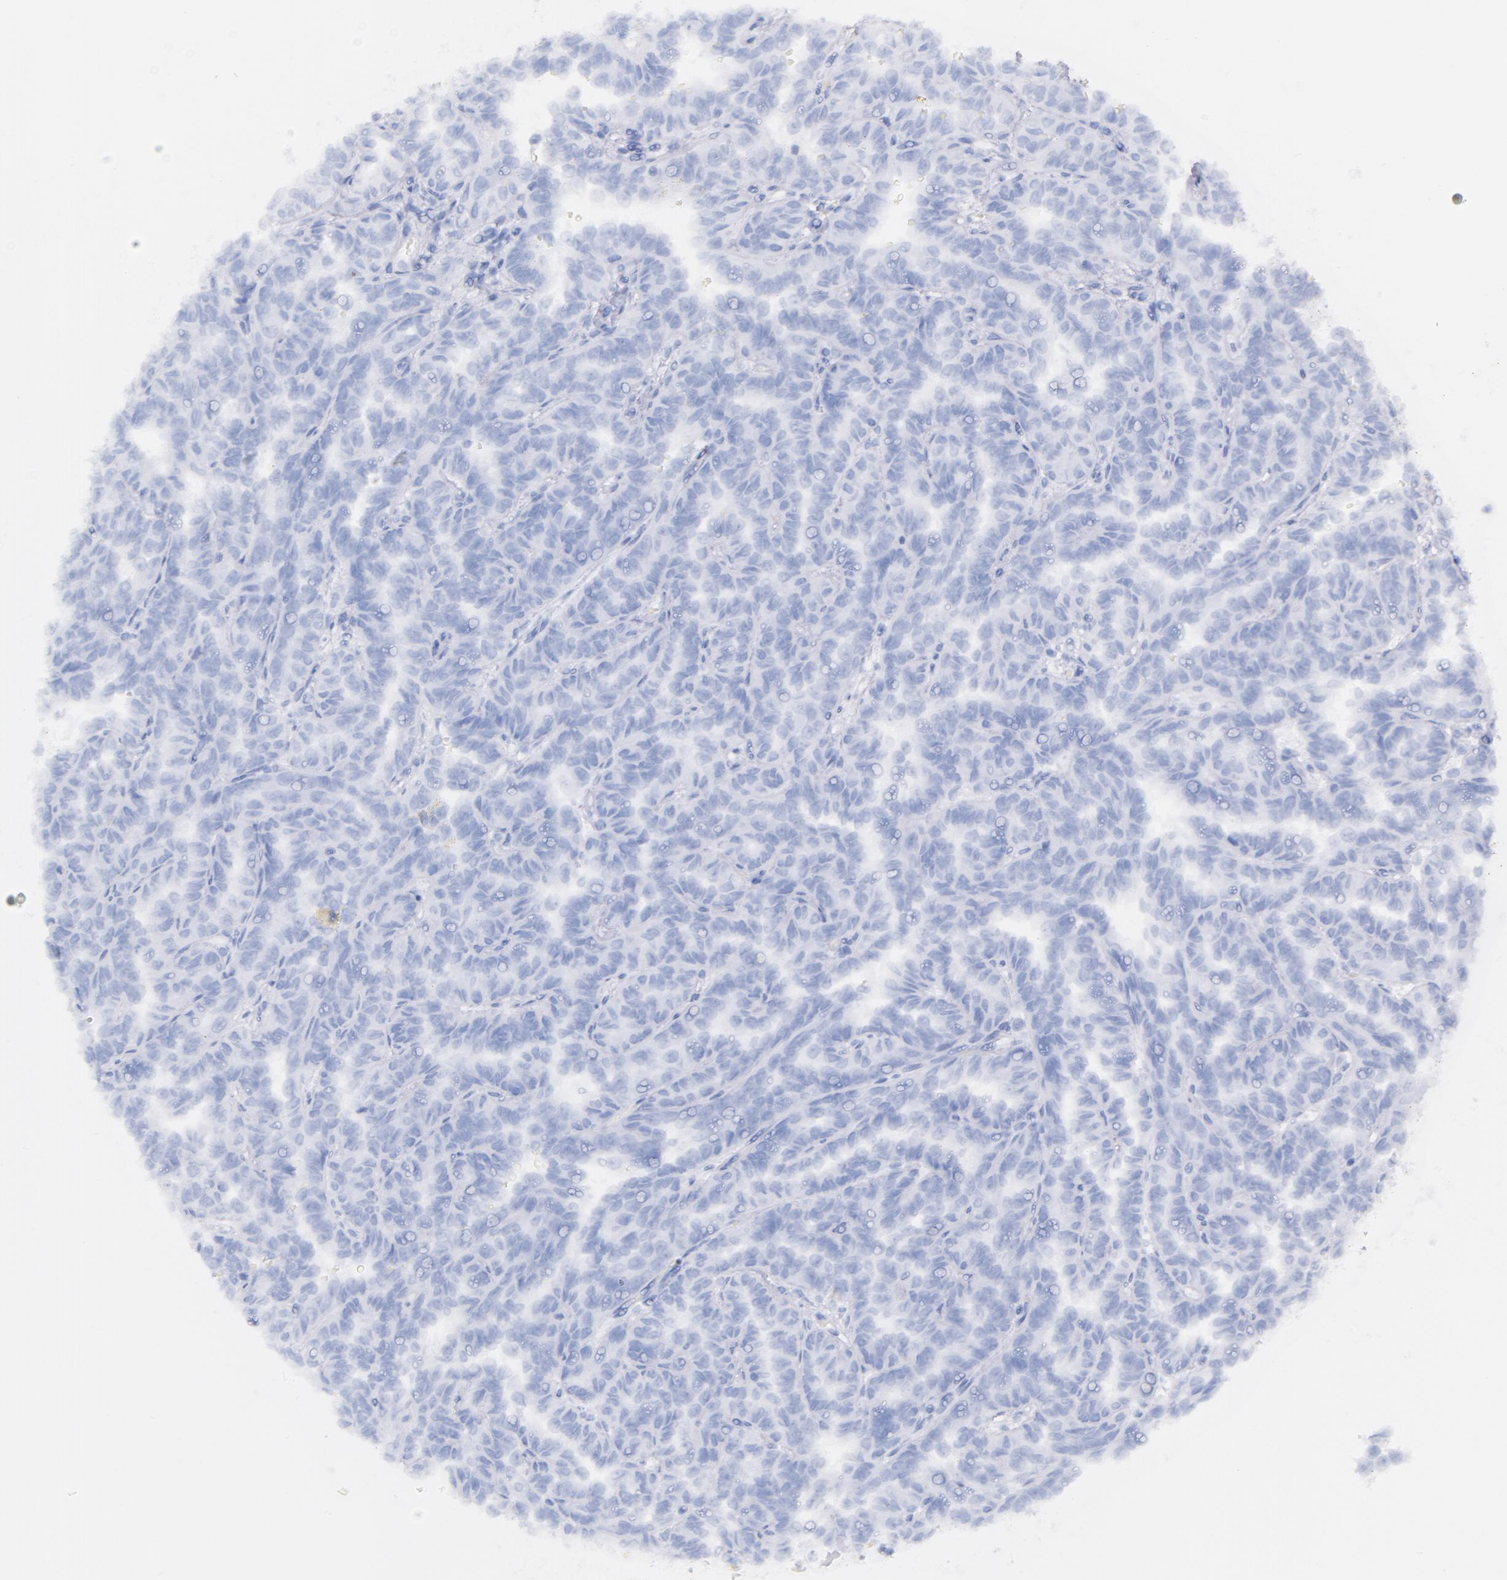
{"staining": {"intensity": "negative", "quantity": "none", "location": "none"}, "tissue": "renal cancer", "cell_type": "Tumor cells", "image_type": "cancer", "snomed": [{"axis": "morphology", "description": "Inflammation, NOS"}, {"axis": "morphology", "description": "Adenocarcinoma, NOS"}, {"axis": "topography", "description": "Kidney"}], "caption": "Human renal adenocarcinoma stained for a protein using immunohistochemistry demonstrates no positivity in tumor cells.", "gene": "CD44", "patient": {"sex": "male", "age": 68}}